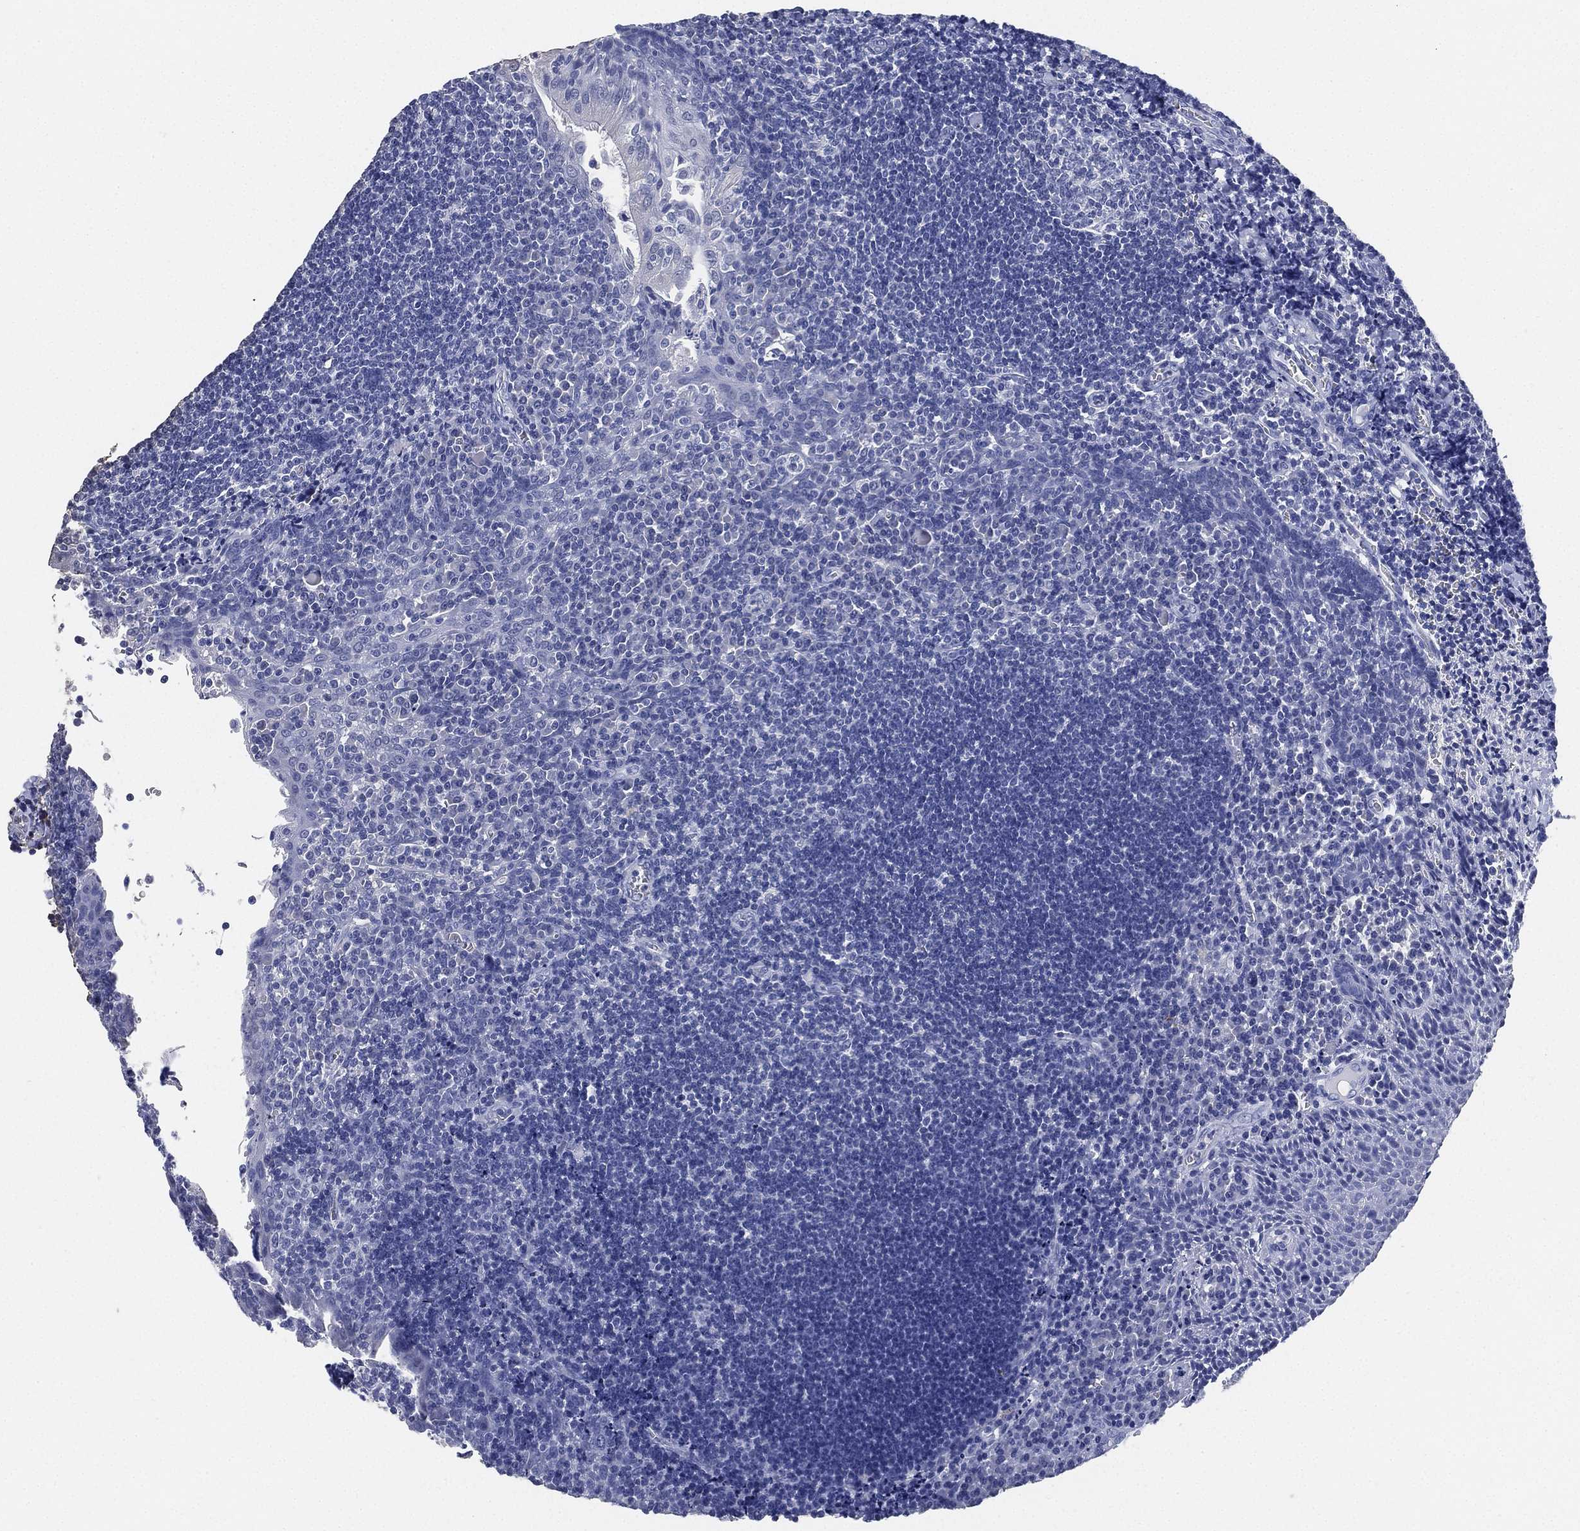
{"staining": {"intensity": "negative", "quantity": "none", "location": "none"}, "tissue": "tonsil", "cell_type": "Germinal center cells", "image_type": "normal", "snomed": [{"axis": "morphology", "description": "Normal tissue, NOS"}, {"axis": "morphology", "description": "Inflammation, NOS"}, {"axis": "topography", "description": "Tonsil"}], "caption": "An immunohistochemistry (IHC) photomicrograph of unremarkable tonsil is shown. There is no staining in germinal center cells of tonsil. (Immunohistochemistry, brightfield microscopy, high magnification).", "gene": "IYD", "patient": {"sex": "female", "age": 31}}